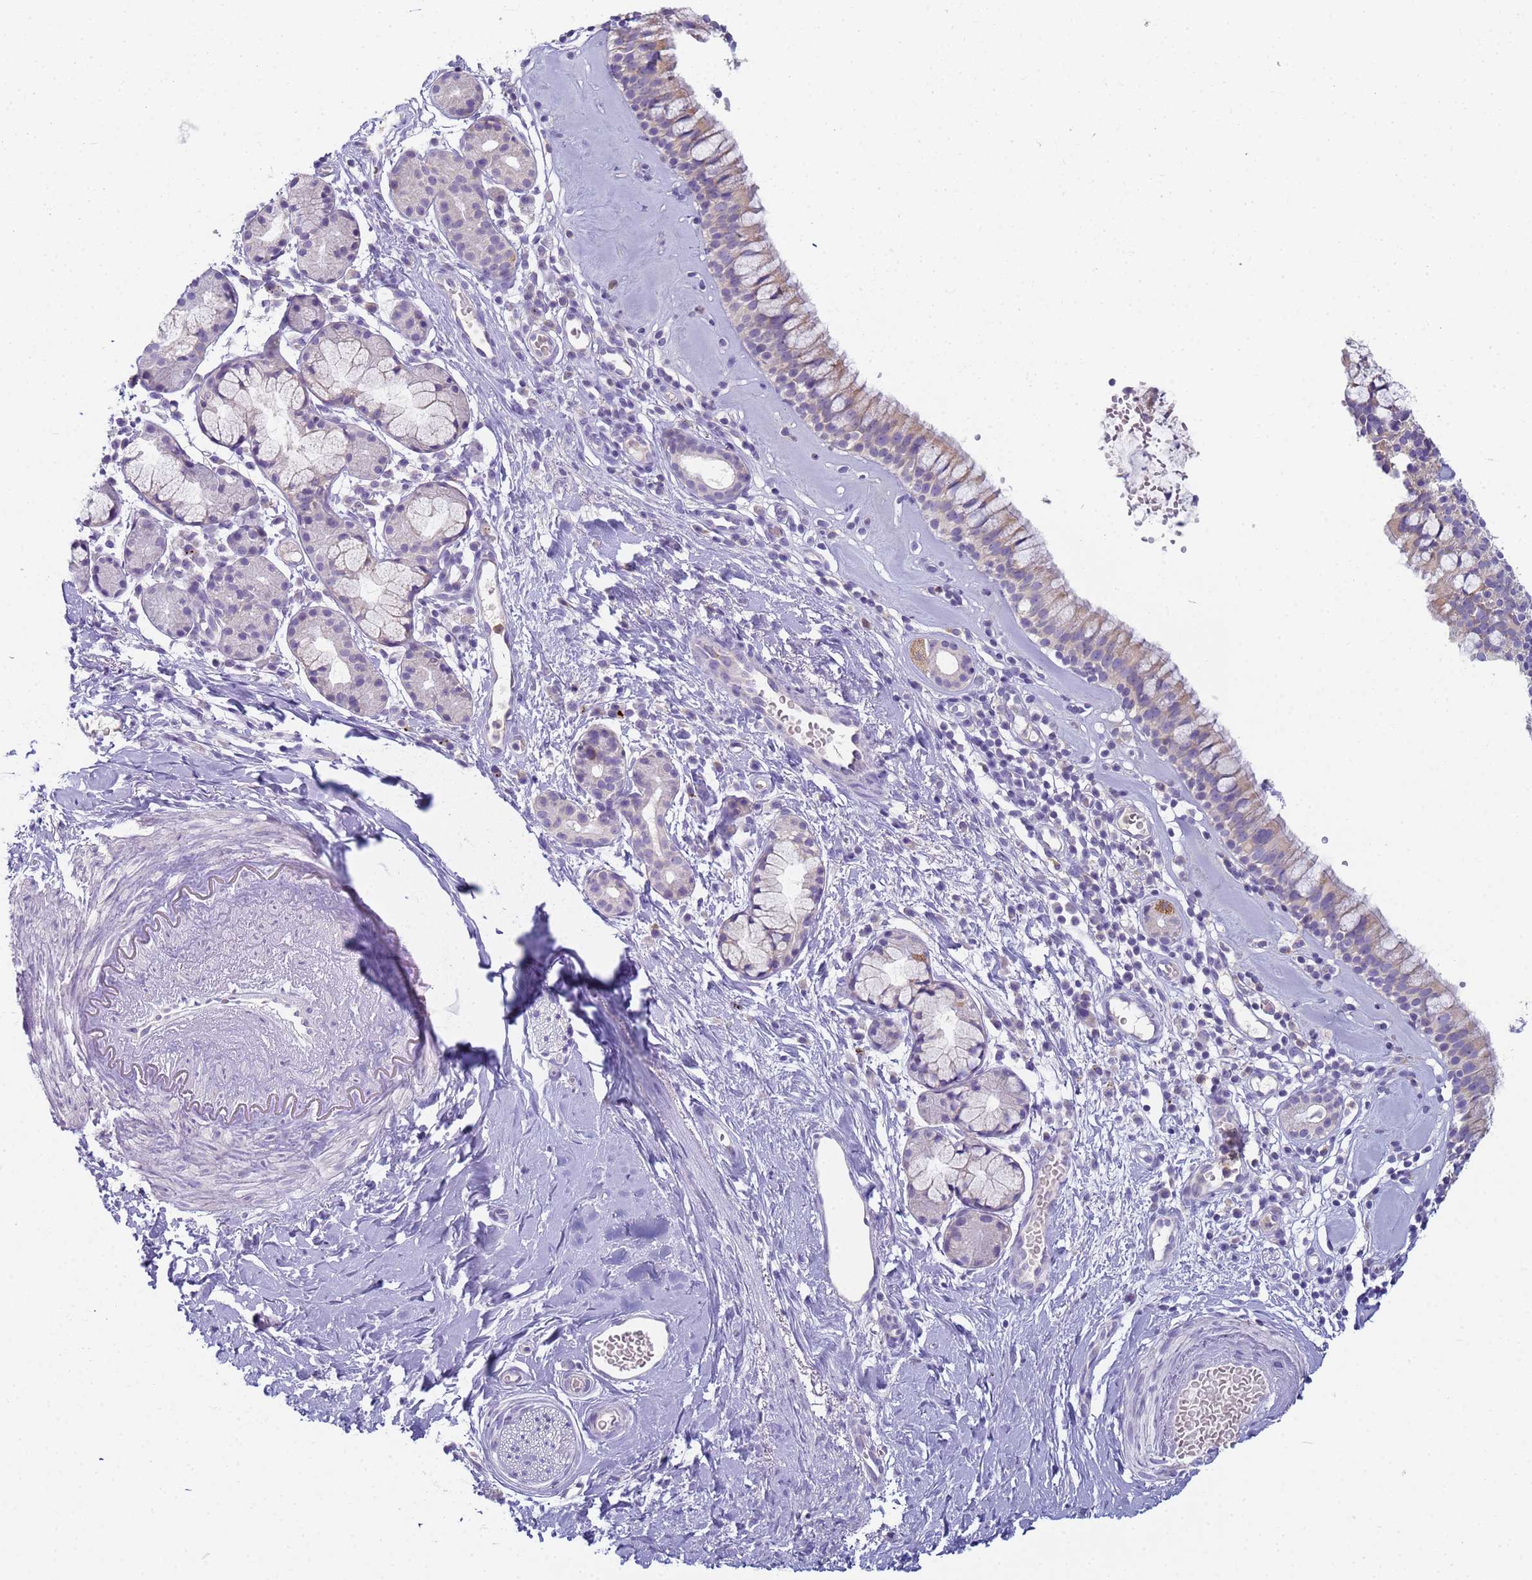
{"staining": {"intensity": "weak", "quantity": "<25%", "location": "cytoplasmic/membranous"}, "tissue": "nasopharynx", "cell_type": "Respiratory epithelial cells", "image_type": "normal", "snomed": [{"axis": "morphology", "description": "Normal tissue, NOS"}, {"axis": "topography", "description": "Nasopharynx"}], "caption": "There is no significant positivity in respiratory epithelial cells of nasopharynx. (Brightfield microscopy of DAB (3,3'-diaminobenzidine) immunohistochemistry (IHC) at high magnification).", "gene": "CR1", "patient": {"sex": "male", "age": 82}}